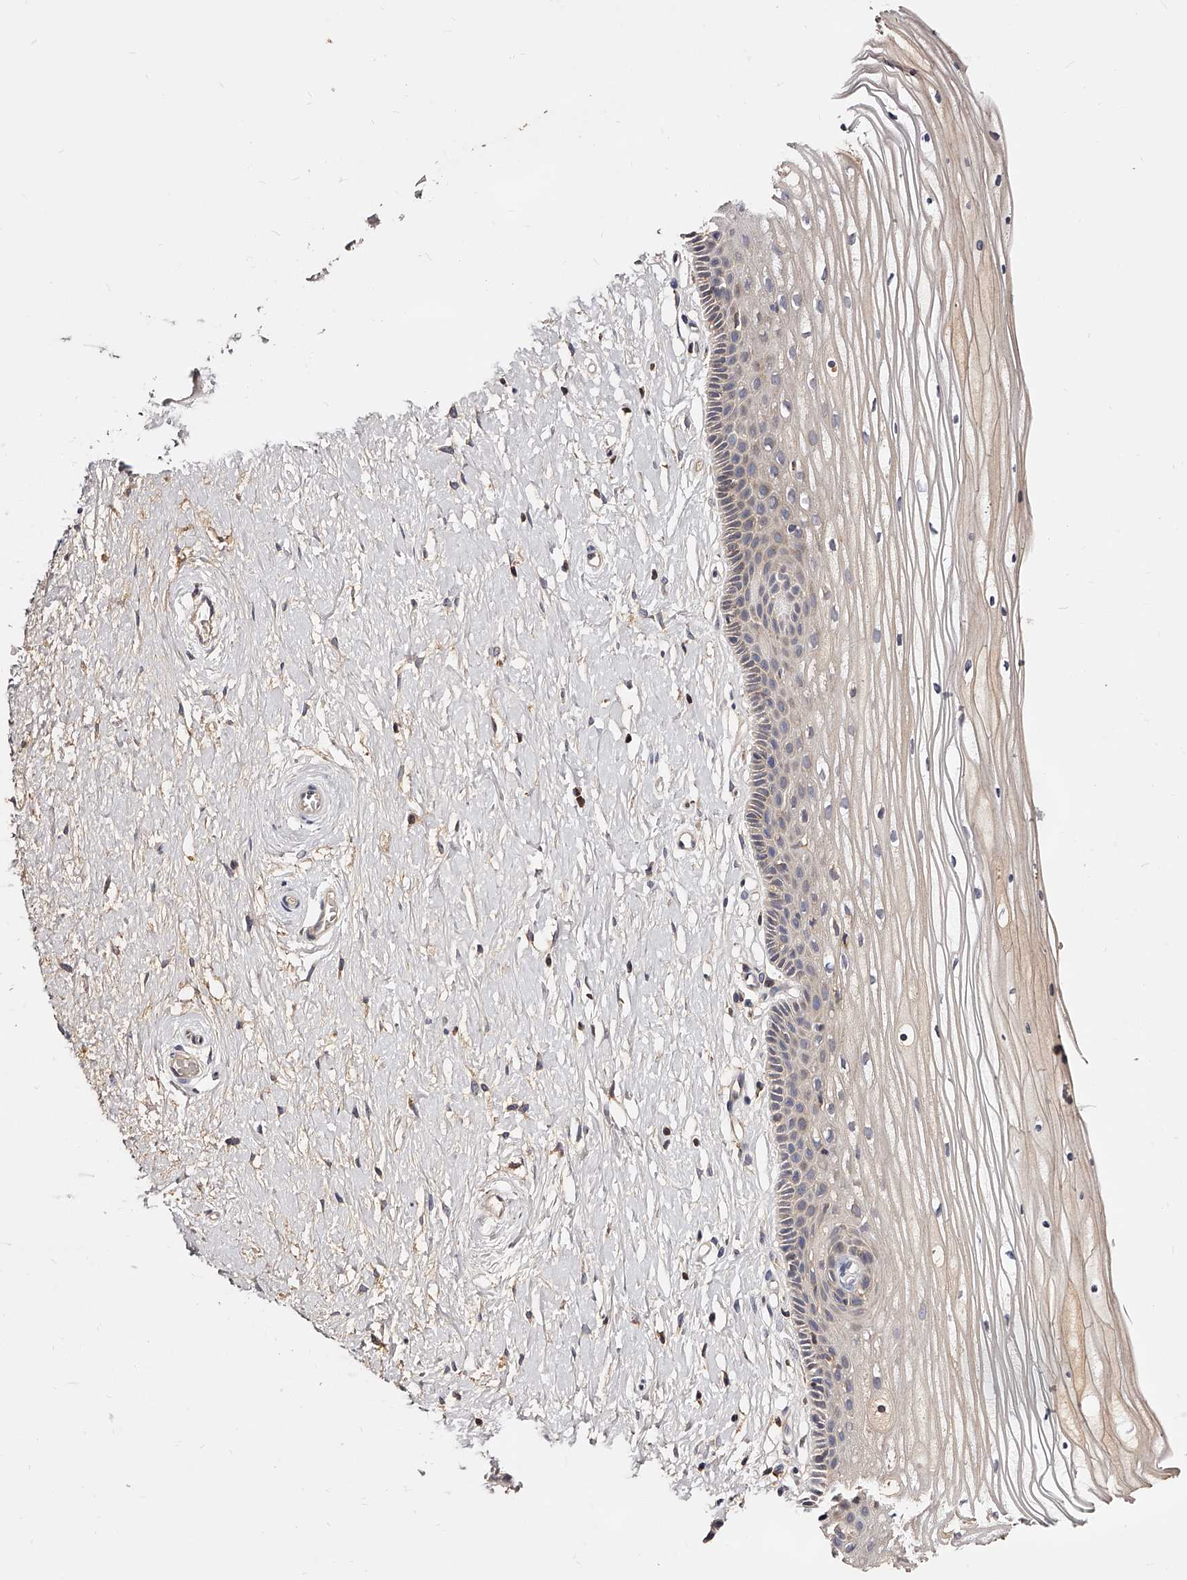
{"staining": {"intensity": "weak", "quantity": "<25%", "location": "cytoplasmic/membranous"}, "tissue": "vagina", "cell_type": "Squamous epithelial cells", "image_type": "normal", "snomed": [{"axis": "morphology", "description": "Normal tissue, NOS"}, {"axis": "topography", "description": "Vagina"}, {"axis": "topography", "description": "Cervix"}], "caption": "This is an immunohistochemistry histopathology image of benign human vagina. There is no staining in squamous epithelial cells.", "gene": "PHACTR1", "patient": {"sex": "female", "age": 40}}